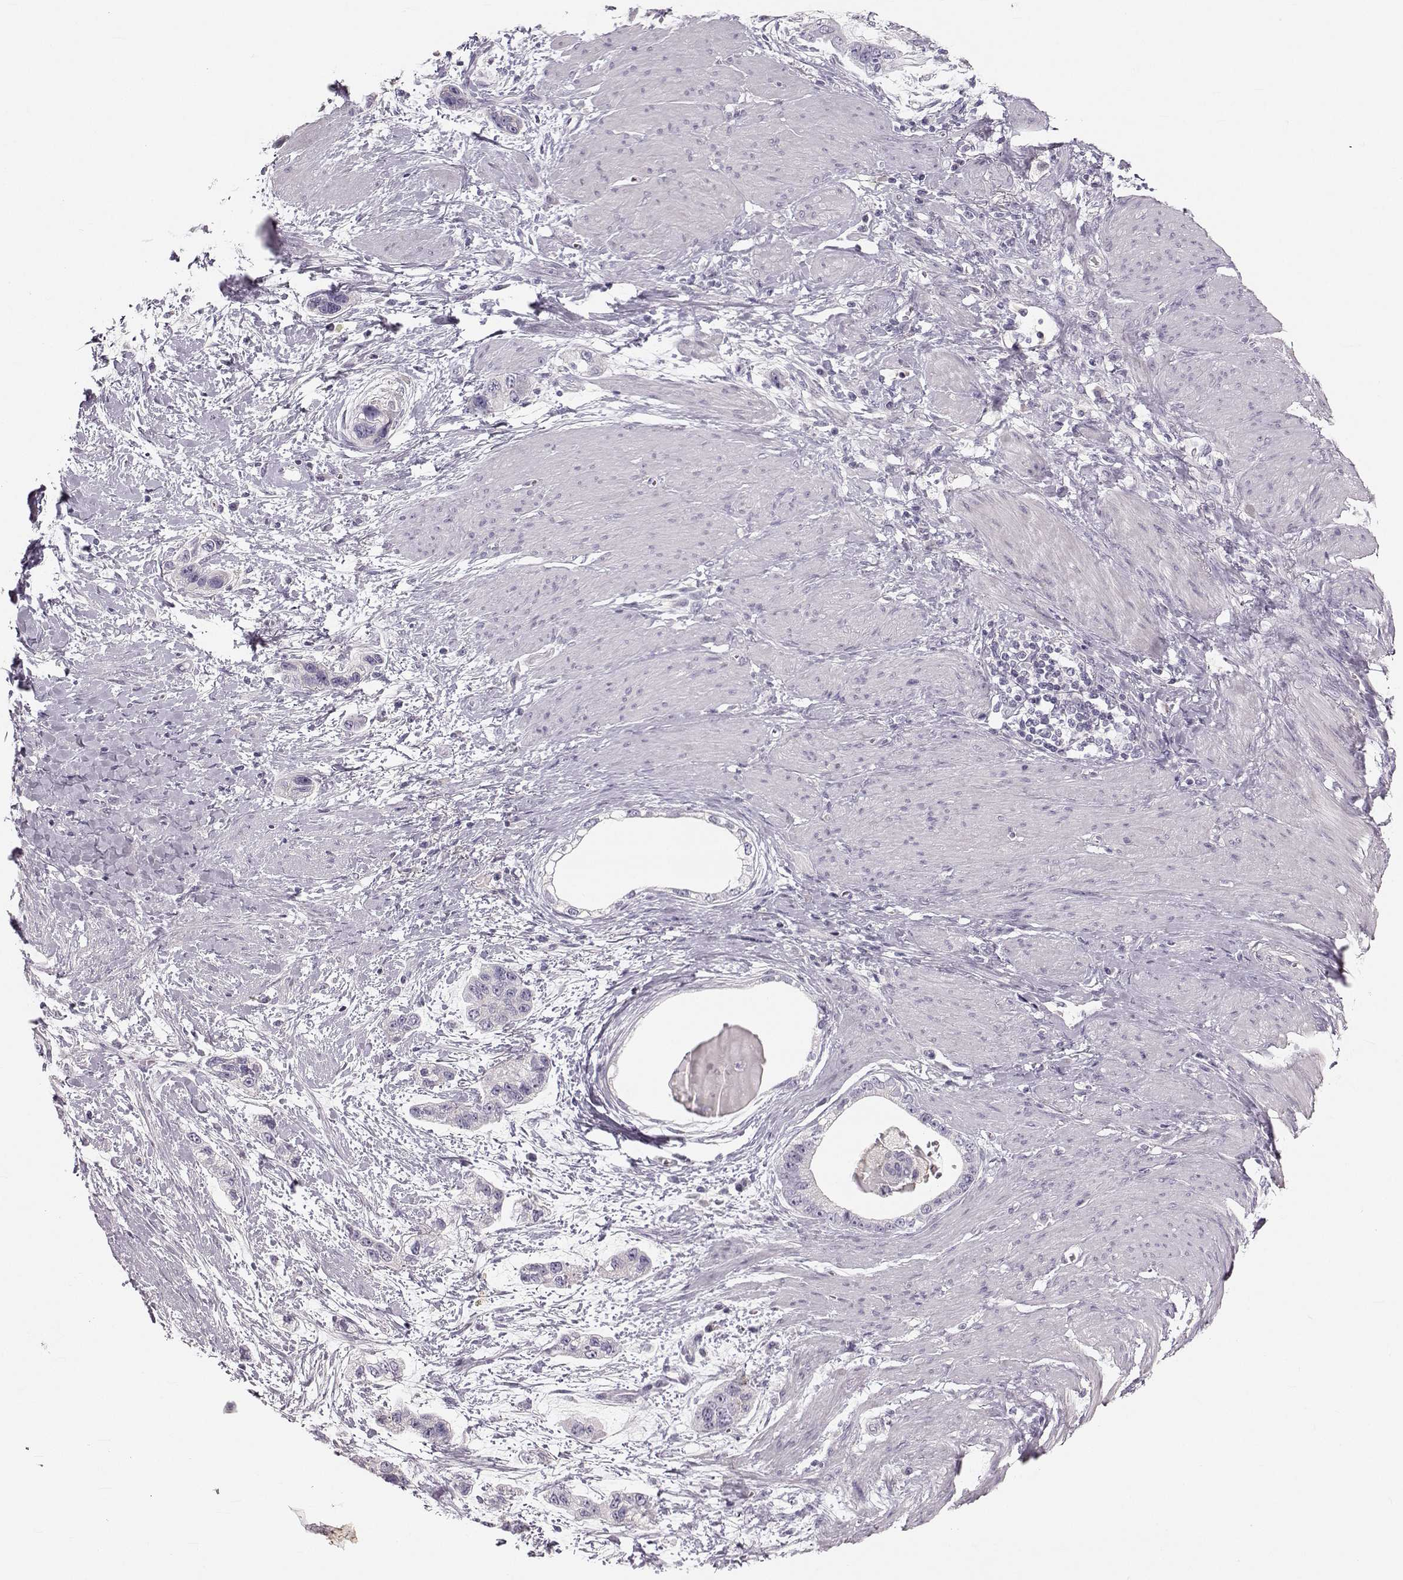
{"staining": {"intensity": "negative", "quantity": "none", "location": "none"}, "tissue": "stomach cancer", "cell_type": "Tumor cells", "image_type": "cancer", "snomed": [{"axis": "morphology", "description": "Adenocarcinoma, NOS"}, {"axis": "topography", "description": "Stomach, lower"}], "caption": "Tumor cells are negative for protein expression in human stomach cancer (adenocarcinoma).", "gene": "RUNDC3A", "patient": {"sex": "female", "age": 93}}